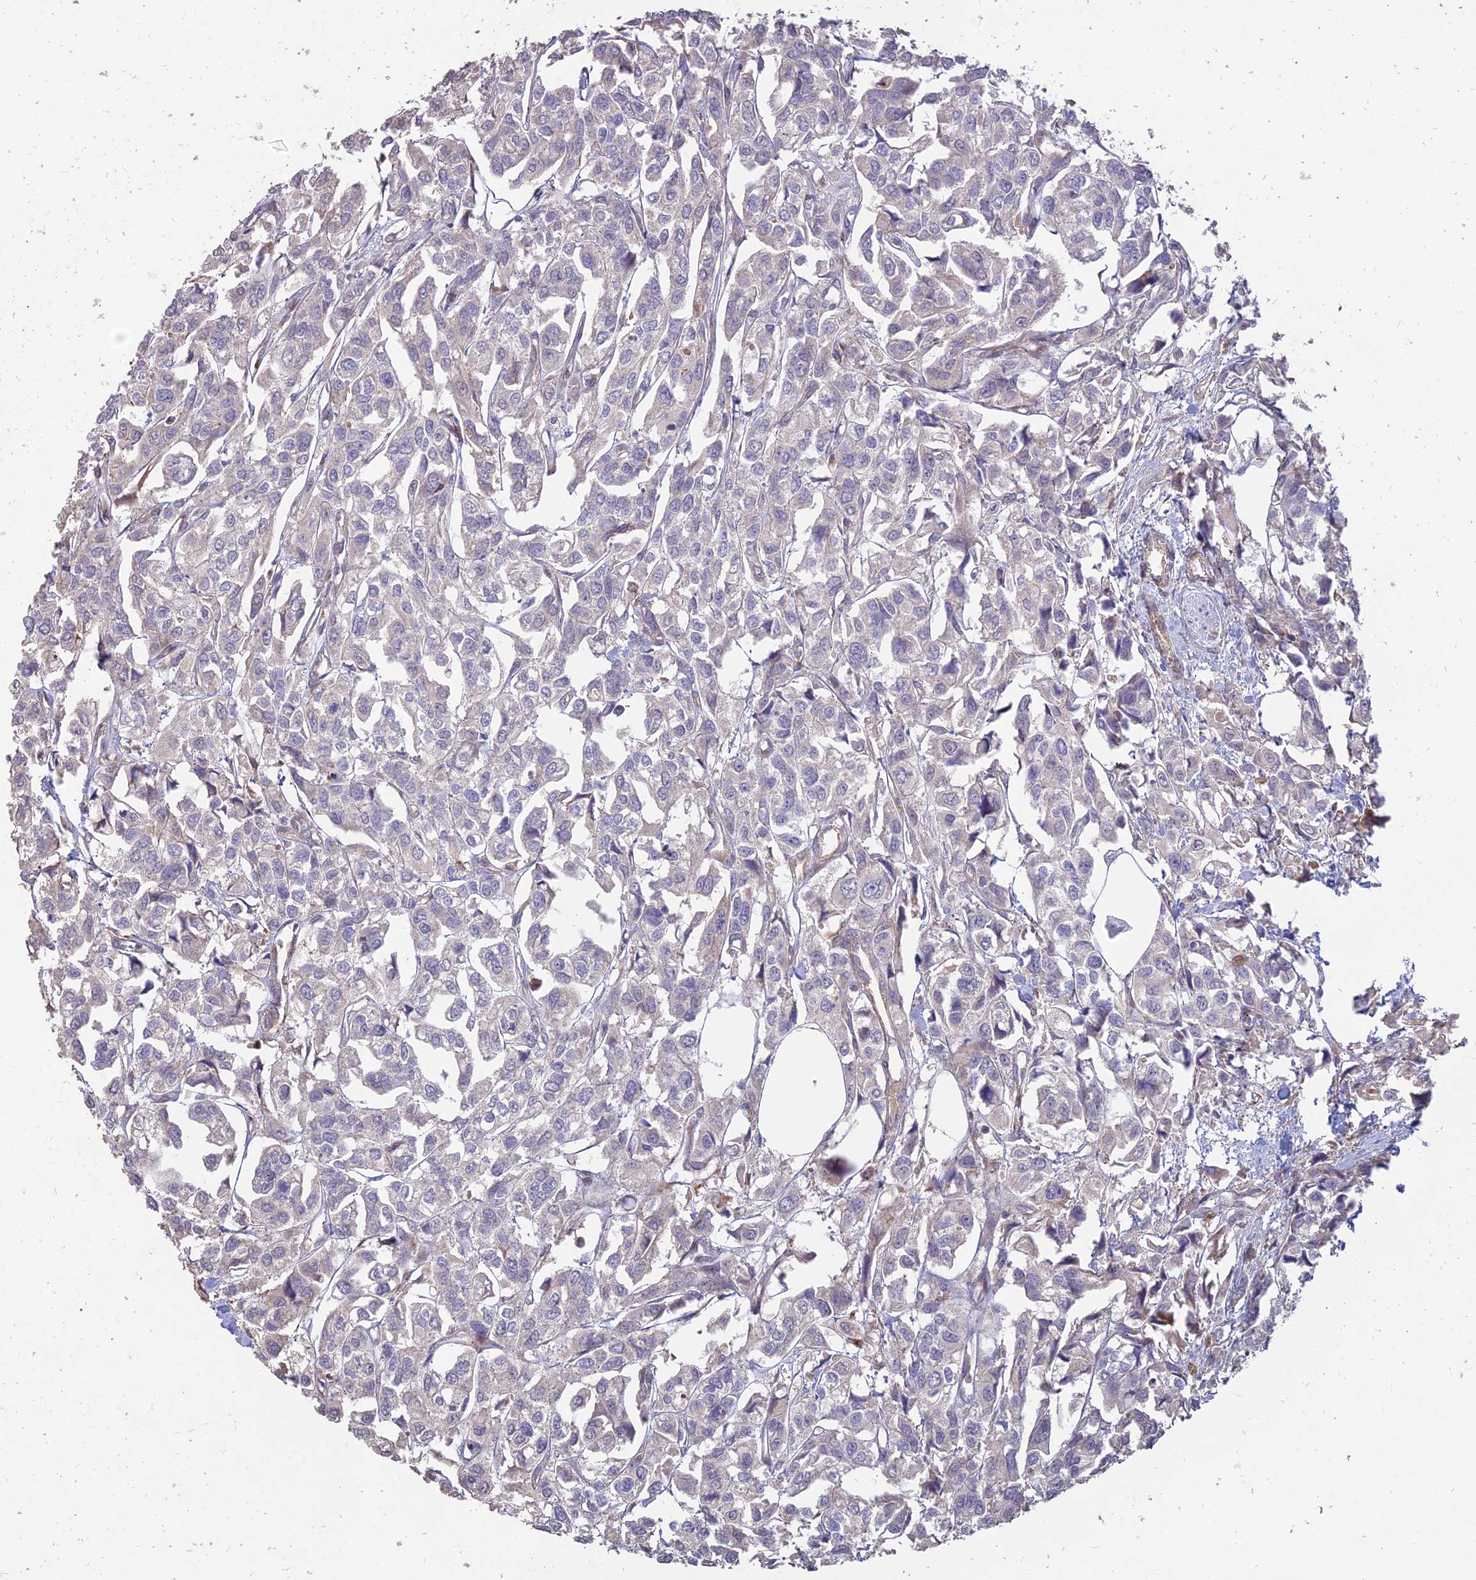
{"staining": {"intensity": "weak", "quantity": "<25%", "location": "cytoplasmic/membranous"}, "tissue": "urothelial cancer", "cell_type": "Tumor cells", "image_type": "cancer", "snomed": [{"axis": "morphology", "description": "Urothelial carcinoma, High grade"}, {"axis": "topography", "description": "Urinary bladder"}], "caption": "Histopathology image shows no protein expression in tumor cells of high-grade urothelial carcinoma tissue. (IHC, brightfield microscopy, high magnification).", "gene": "ST3GAL6", "patient": {"sex": "male", "age": 67}}